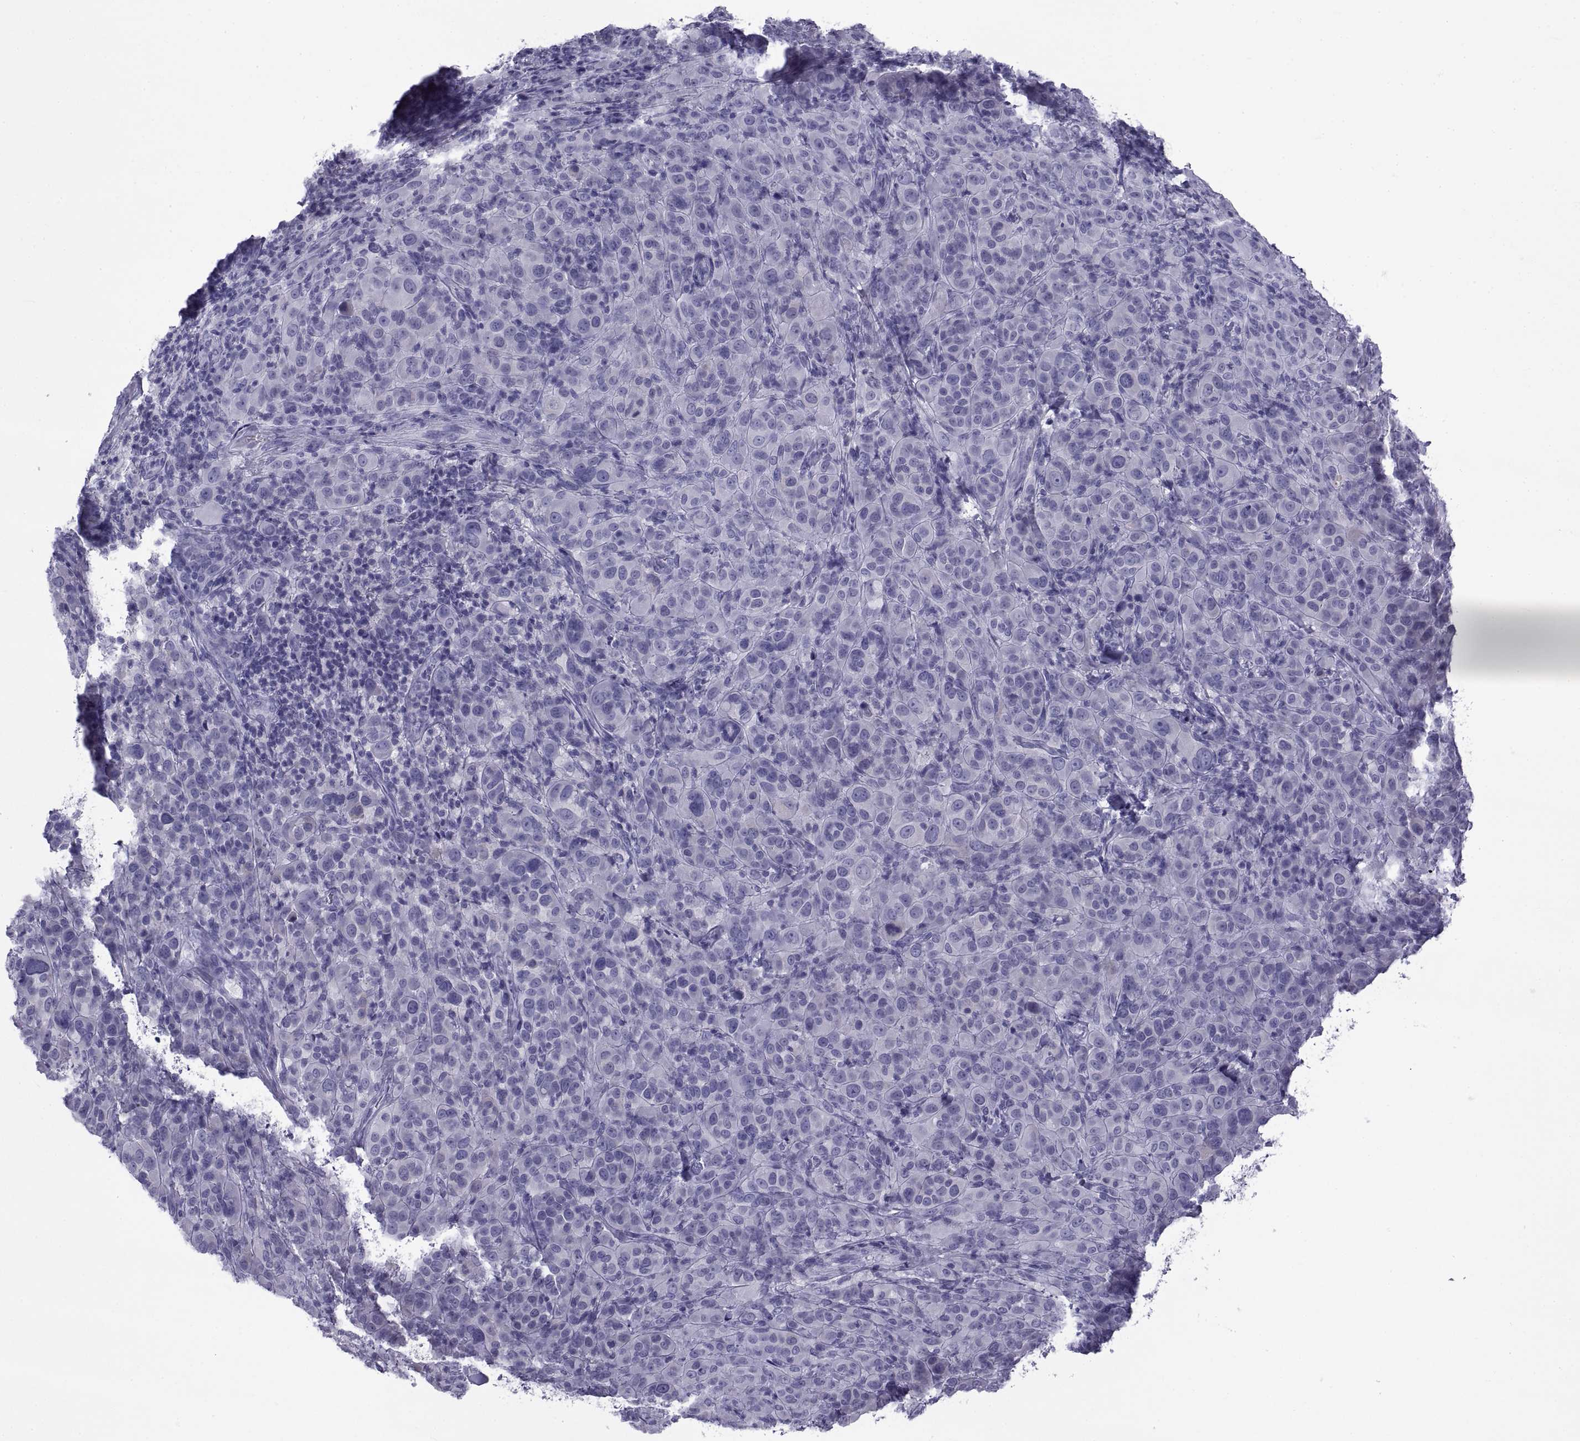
{"staining": {"intensity": "negative", "quantity": "none", "location": "none"}, "tissue": "melanoma", "cell_type": "Tumor cells", "image_type": "cancer", "snomed": [{"axis": "morphology", "description": "Malignant melanoma, NOS"}, {"axis": "topography", "description": "Skin"}], "caption": "The histopathology image exhibits no staining of tumor cells in melanoma. (DAB (3,3'-diaminobenzidine) immunohistochemistry (IHC) with hematoxylin counter stain).", "gene": "NPTX2", "patient": {"sex": "female", "age": 87}}